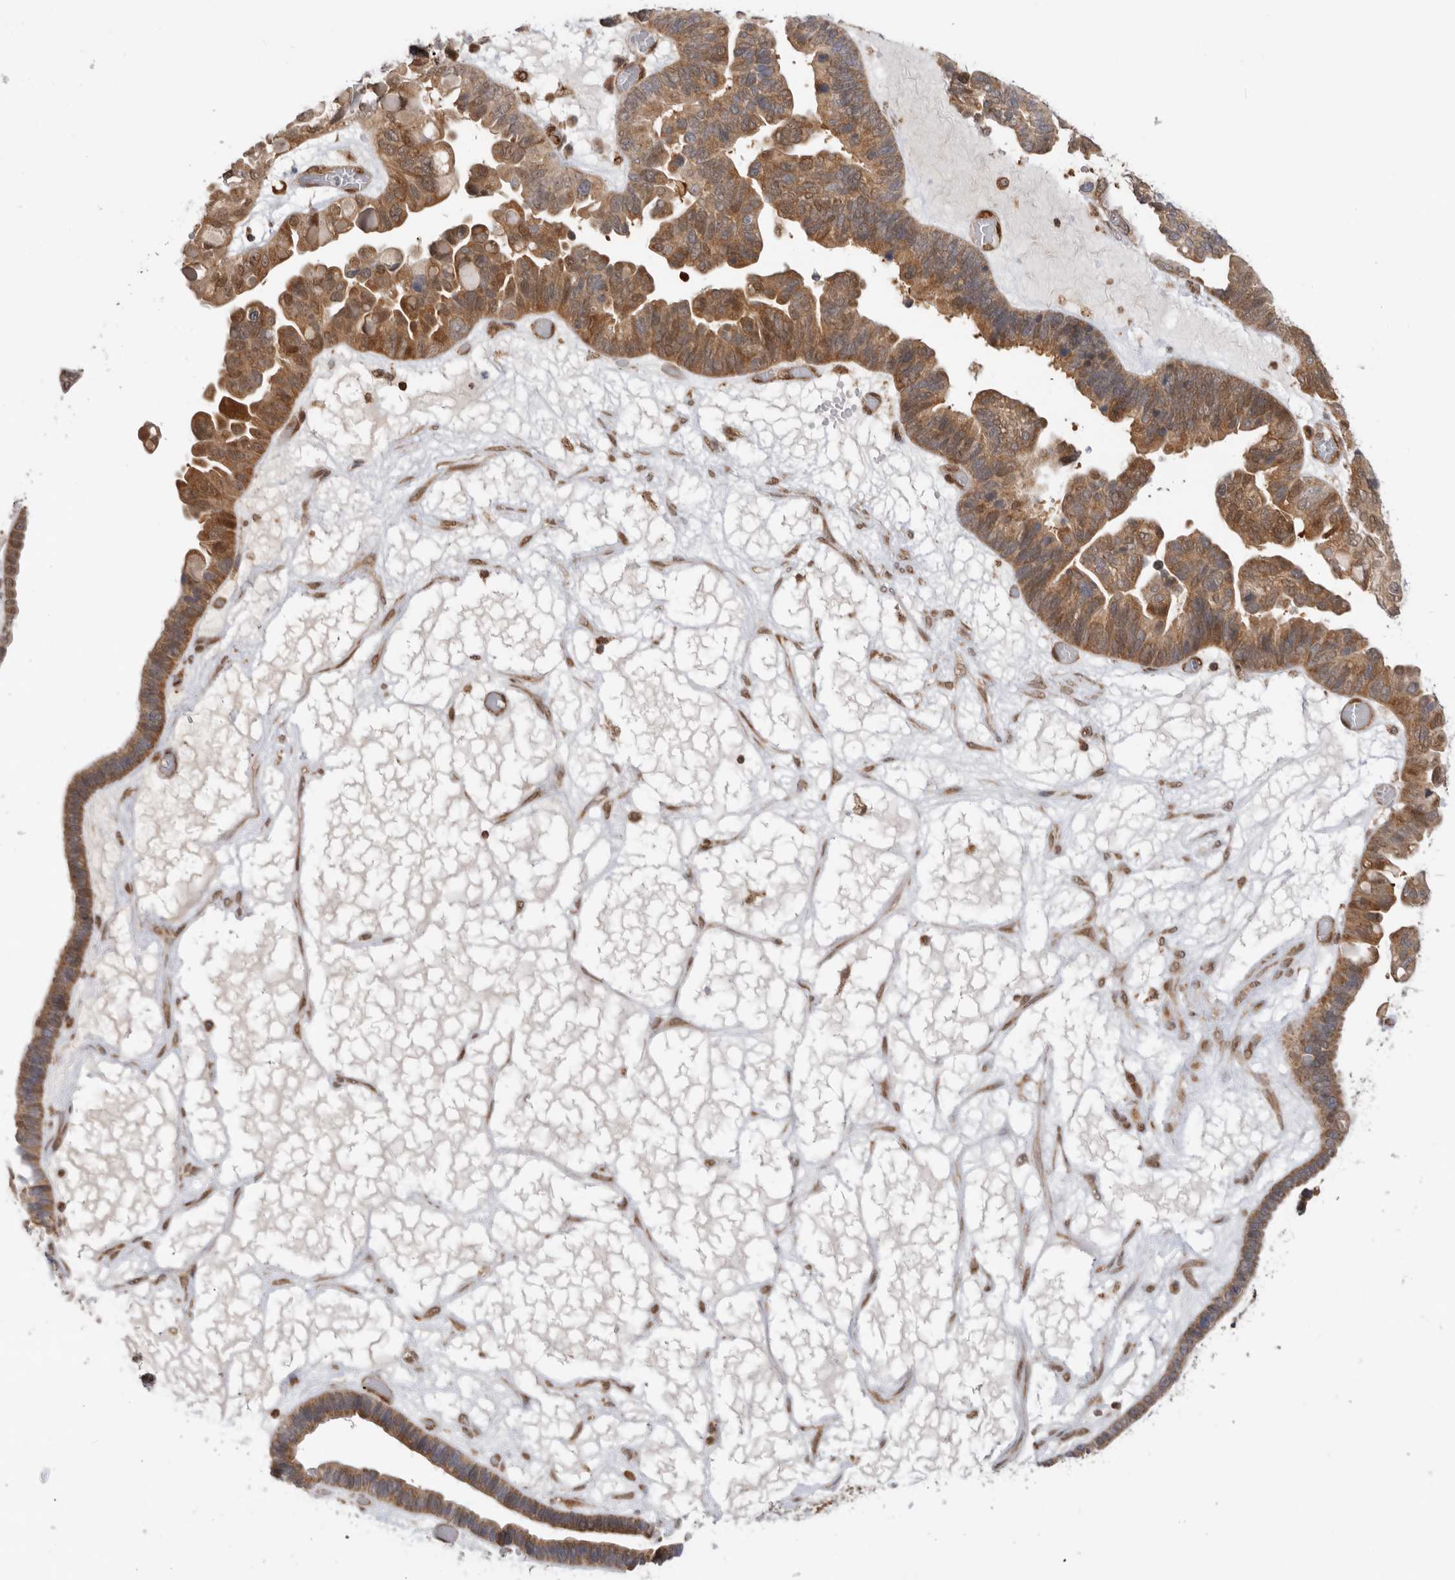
{"staining": {"intensity": "moderate", "quantity": ">75%", "location": "cytoplasmic/membranous"}, "tissue": "ovarian cancer", "cell_type": "Tumor cells", "image_type": "cancer", "snomed": [{"axis": "morphology", "description": "Cystadenocarcinoma, serous, NOS"}, {"axis": "topography", "description": "Ovary"}], "caption": "Protein analysis of ovarian cancer (serous cystadenocarcinoma) tissue displays moderate cytoplasmic/membranous expression in approximately >75% of tumor cells.", "gene": "DCAF8", "patient": {"sex": "female", "age": 56}}